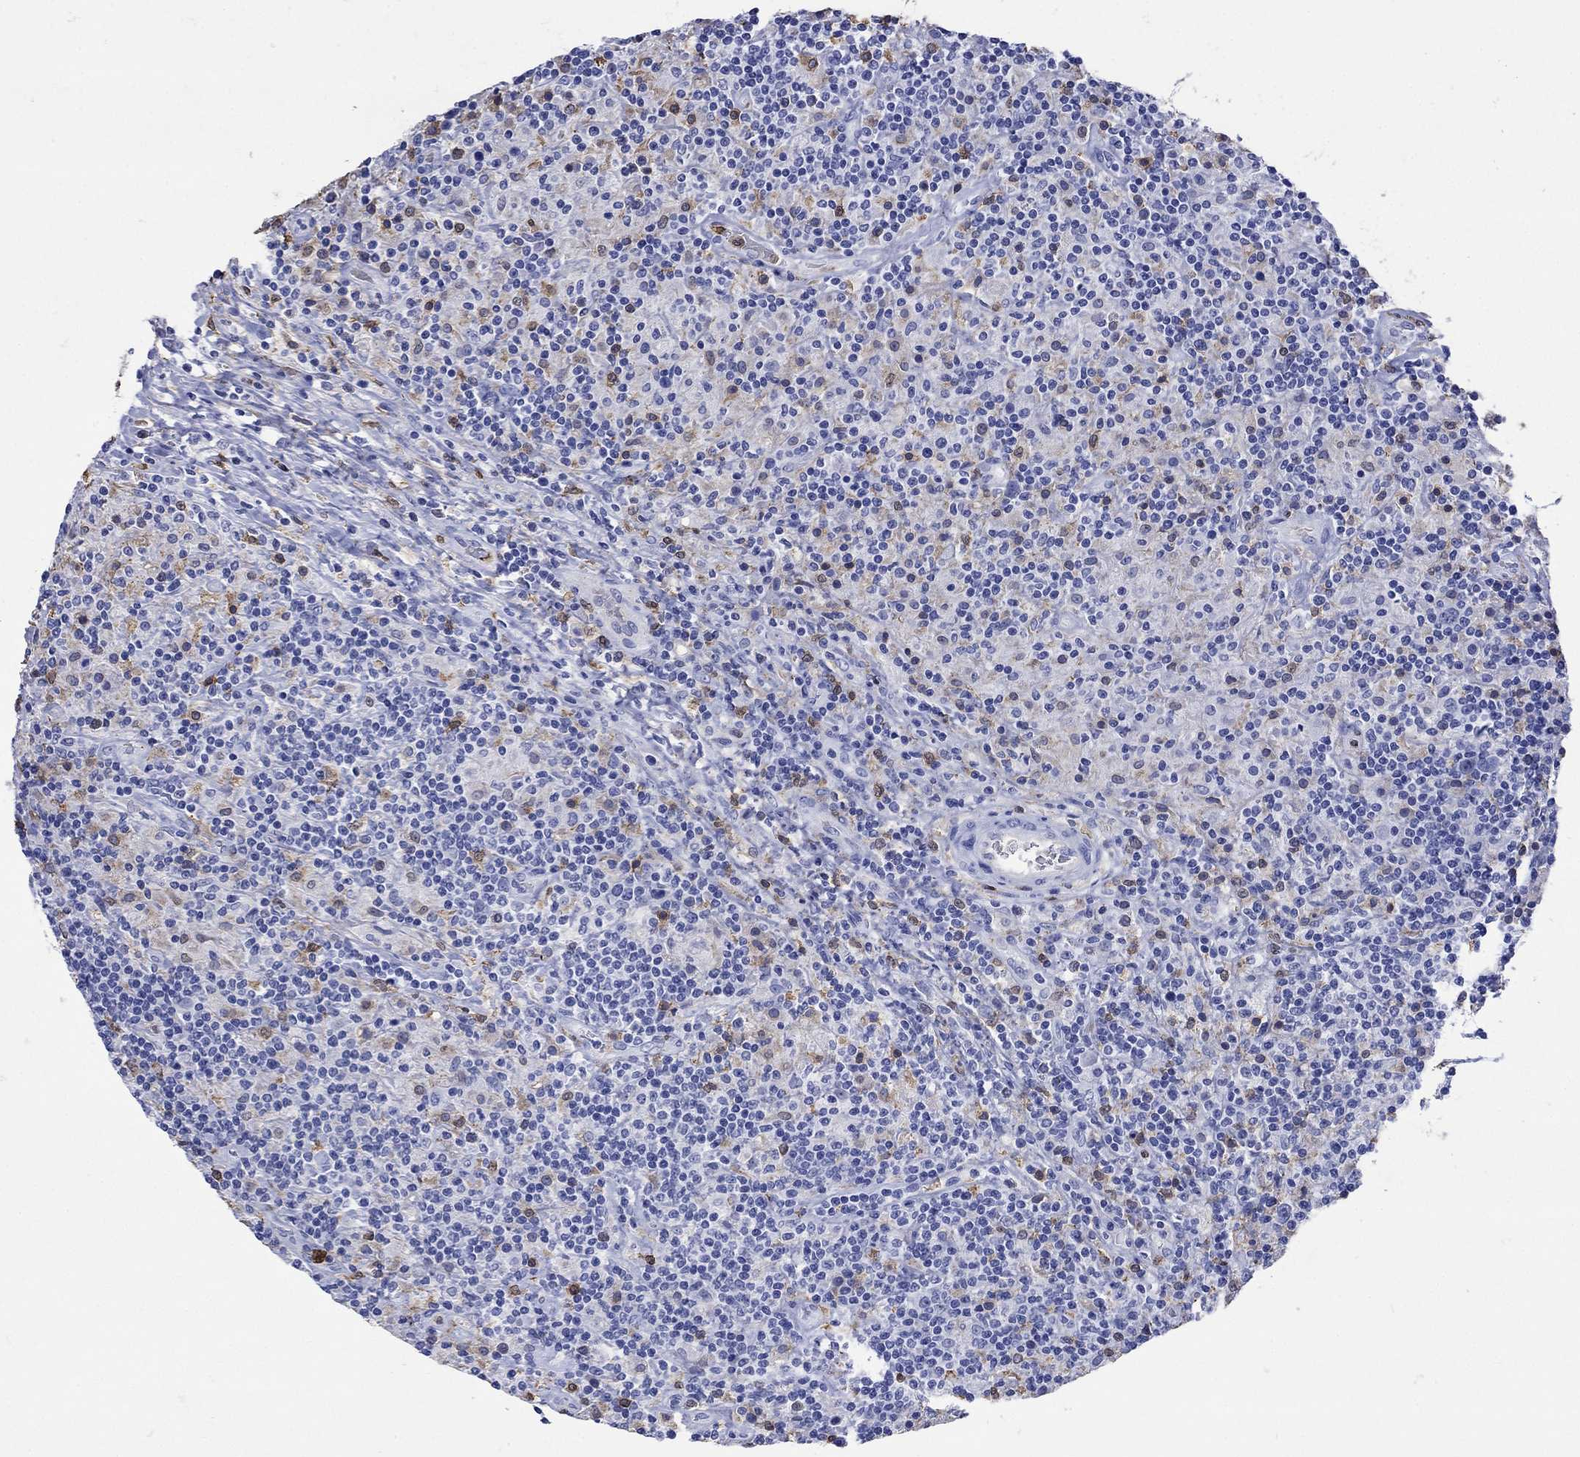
{"staining": {"intensity": "negative", "quantity": "none", "location": "none"}, "tissue": "lymphoma", "cell_type": "Tumor cells", "image_type": "cancer", "snomed": [{"axis": "morphology", "description": "Hodgkin's disease, NOS"}, {"axis": "topography", "description": "Lymph node"}], "caption": "DAB (3,3'-diaminobenzidine) immunohistochemical staining of human lymphoma shows no significant positivity in tumor cells.", "gene": "LINGO3", "patient": {"sex": "male", "age": 70}}